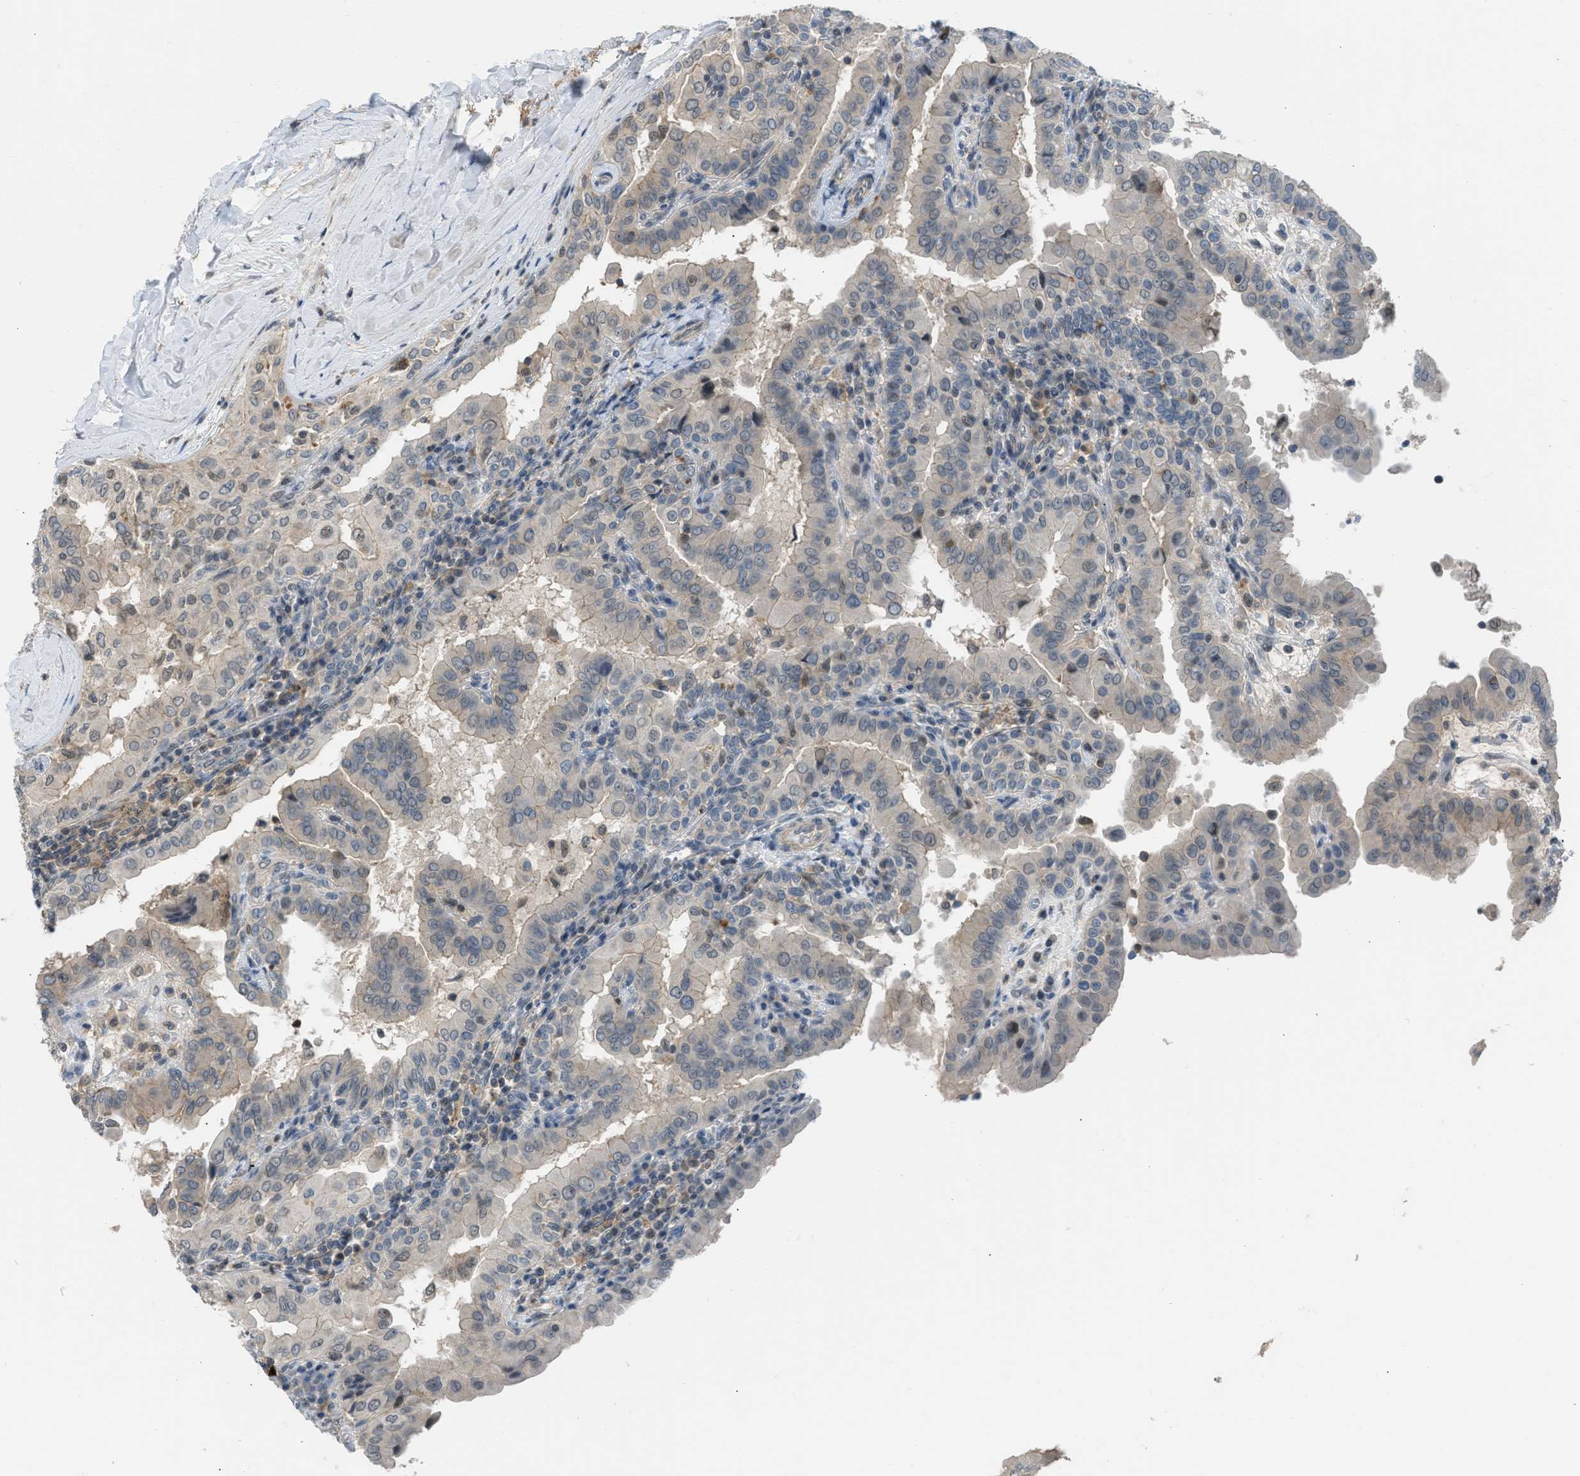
{"staining": {"intensity": "negative", "quantity": "none", "location": "none"}, "tissue": "thyroid cancer", "cell_type": "Tumor cells", "image_type": "cancer", "snomed": [{"axis": "morphology", "description": "Papillary adenocarcinoma, NOS"}, {"axis": "topography", "description": "Thyroid gland"}], "caption": "Tumor cells show no significant protein staining in thyroid cancer. The staining is performed using DAB (3,3'-diaminobenzidine) brown chromogen with nuclei counter-stained in using hematoxylin.", "gene": "TTBK2", "patient": {"sex": "male", "age": 33}}